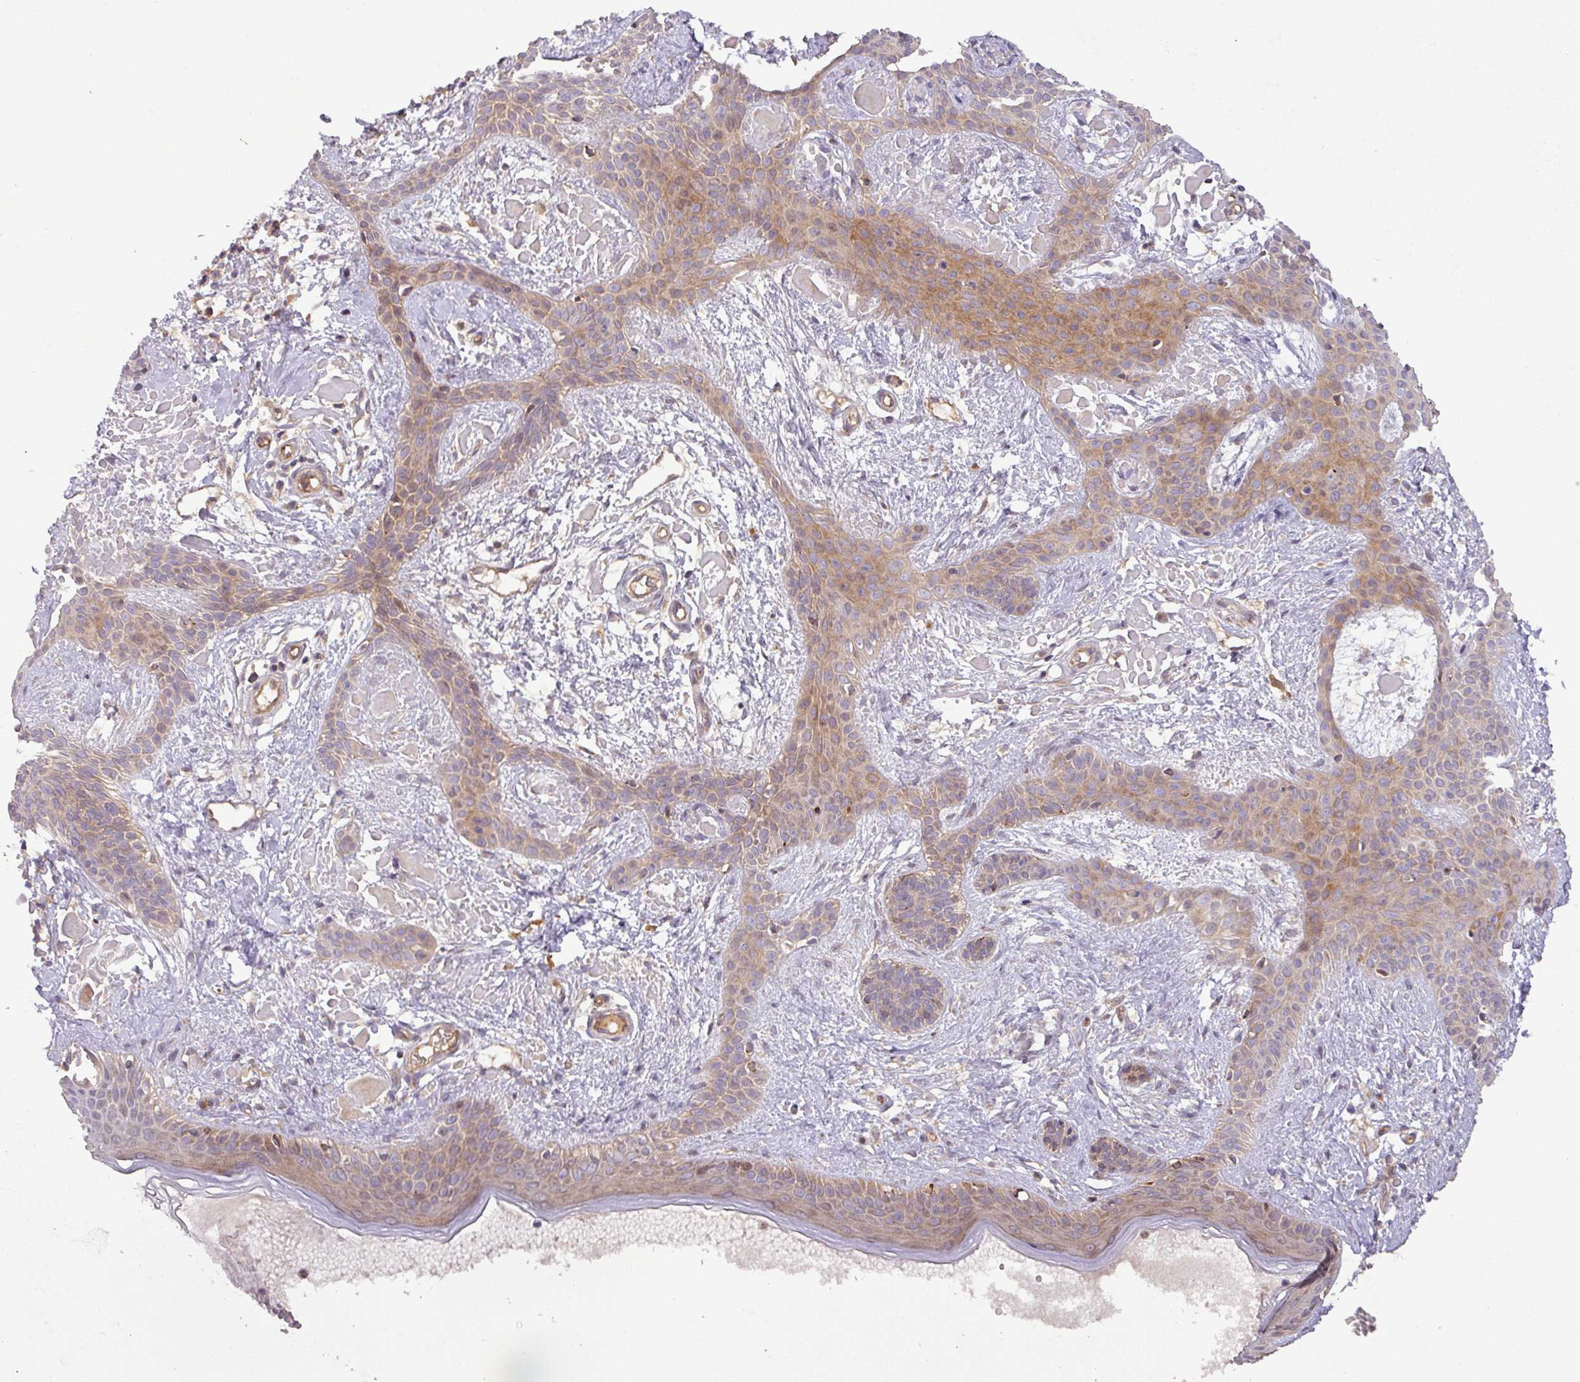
{"staining": {"intensity": "moderate", "quantity": "25%-75%", "location": "cytoplasmic/membranous"}, "tissue": "skin cancer", "cell_type": "Tumor cells", "image_type": "cancer", "snomed": [{"axis": "morphology", "description": "Basal cell carcinoma"}, {"axis": "topography", "description": "Skin"}], "caption": "Skin cancer (basal cell carcinoma) stained with a protein marker shows moderate staining in tumor cells.", "gene": "ART1", "patient": {"sex": "male", "age": 78}}